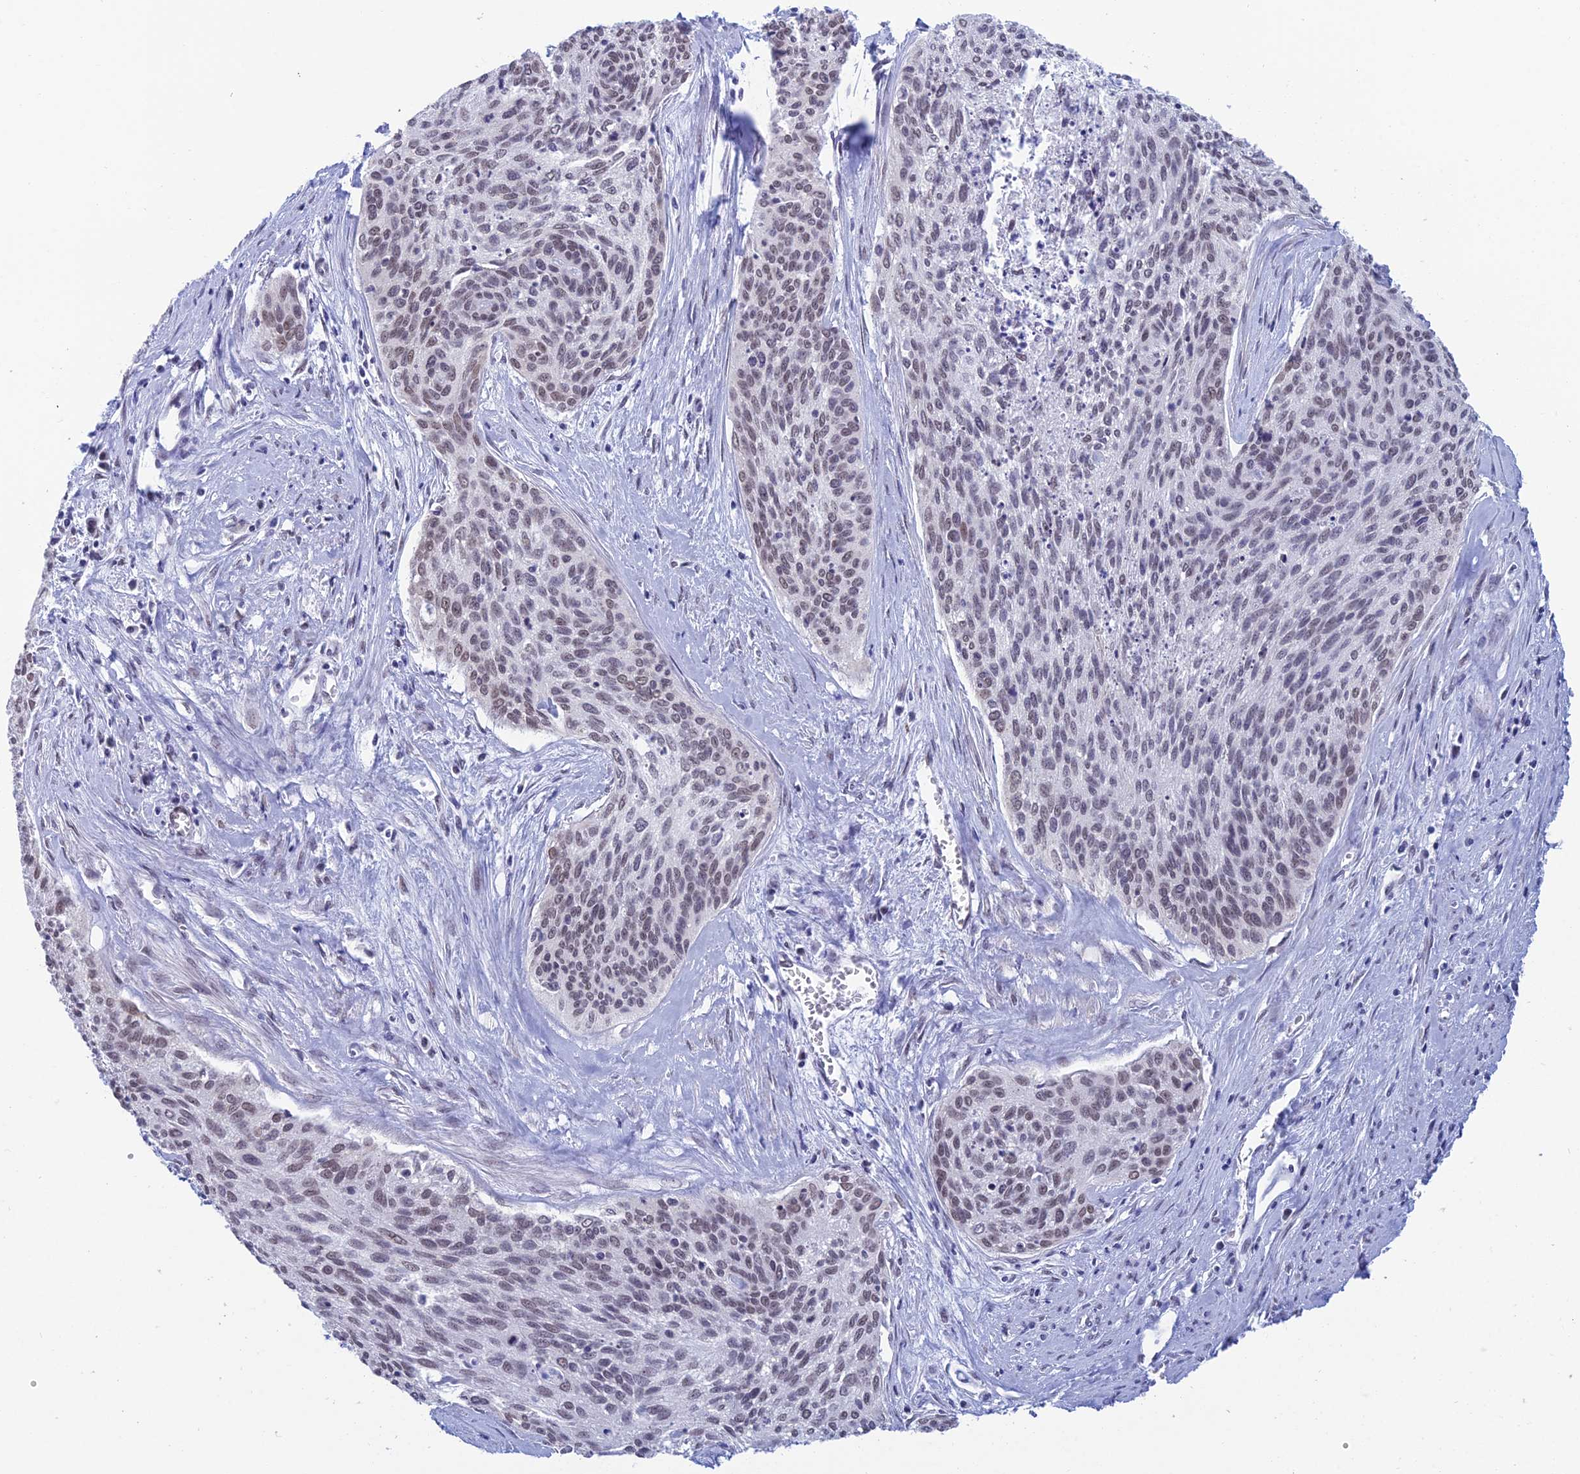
{"staining": {"intensity": "weak", "quantity": "25%-75%", "location": "nuclear"}, "tissue": "cervical cancer", "cell_type": "Tumor cells", "image_type": "cancer", "snomed": [{"axis": "morphology", "description": "Squamous cell carcinoma, NOS"}, {"axis": "topography", "description": "Cervix"}], "caption": "Cervical cancer (squamous cell carcinoma) stained with DAB immunohistochemistry exhibits low levels of weak nuclear expression in approximately 25%-75% of tumor cells.", "gene": "NABP2", "patient": {"sex": "female", "age": 55}}